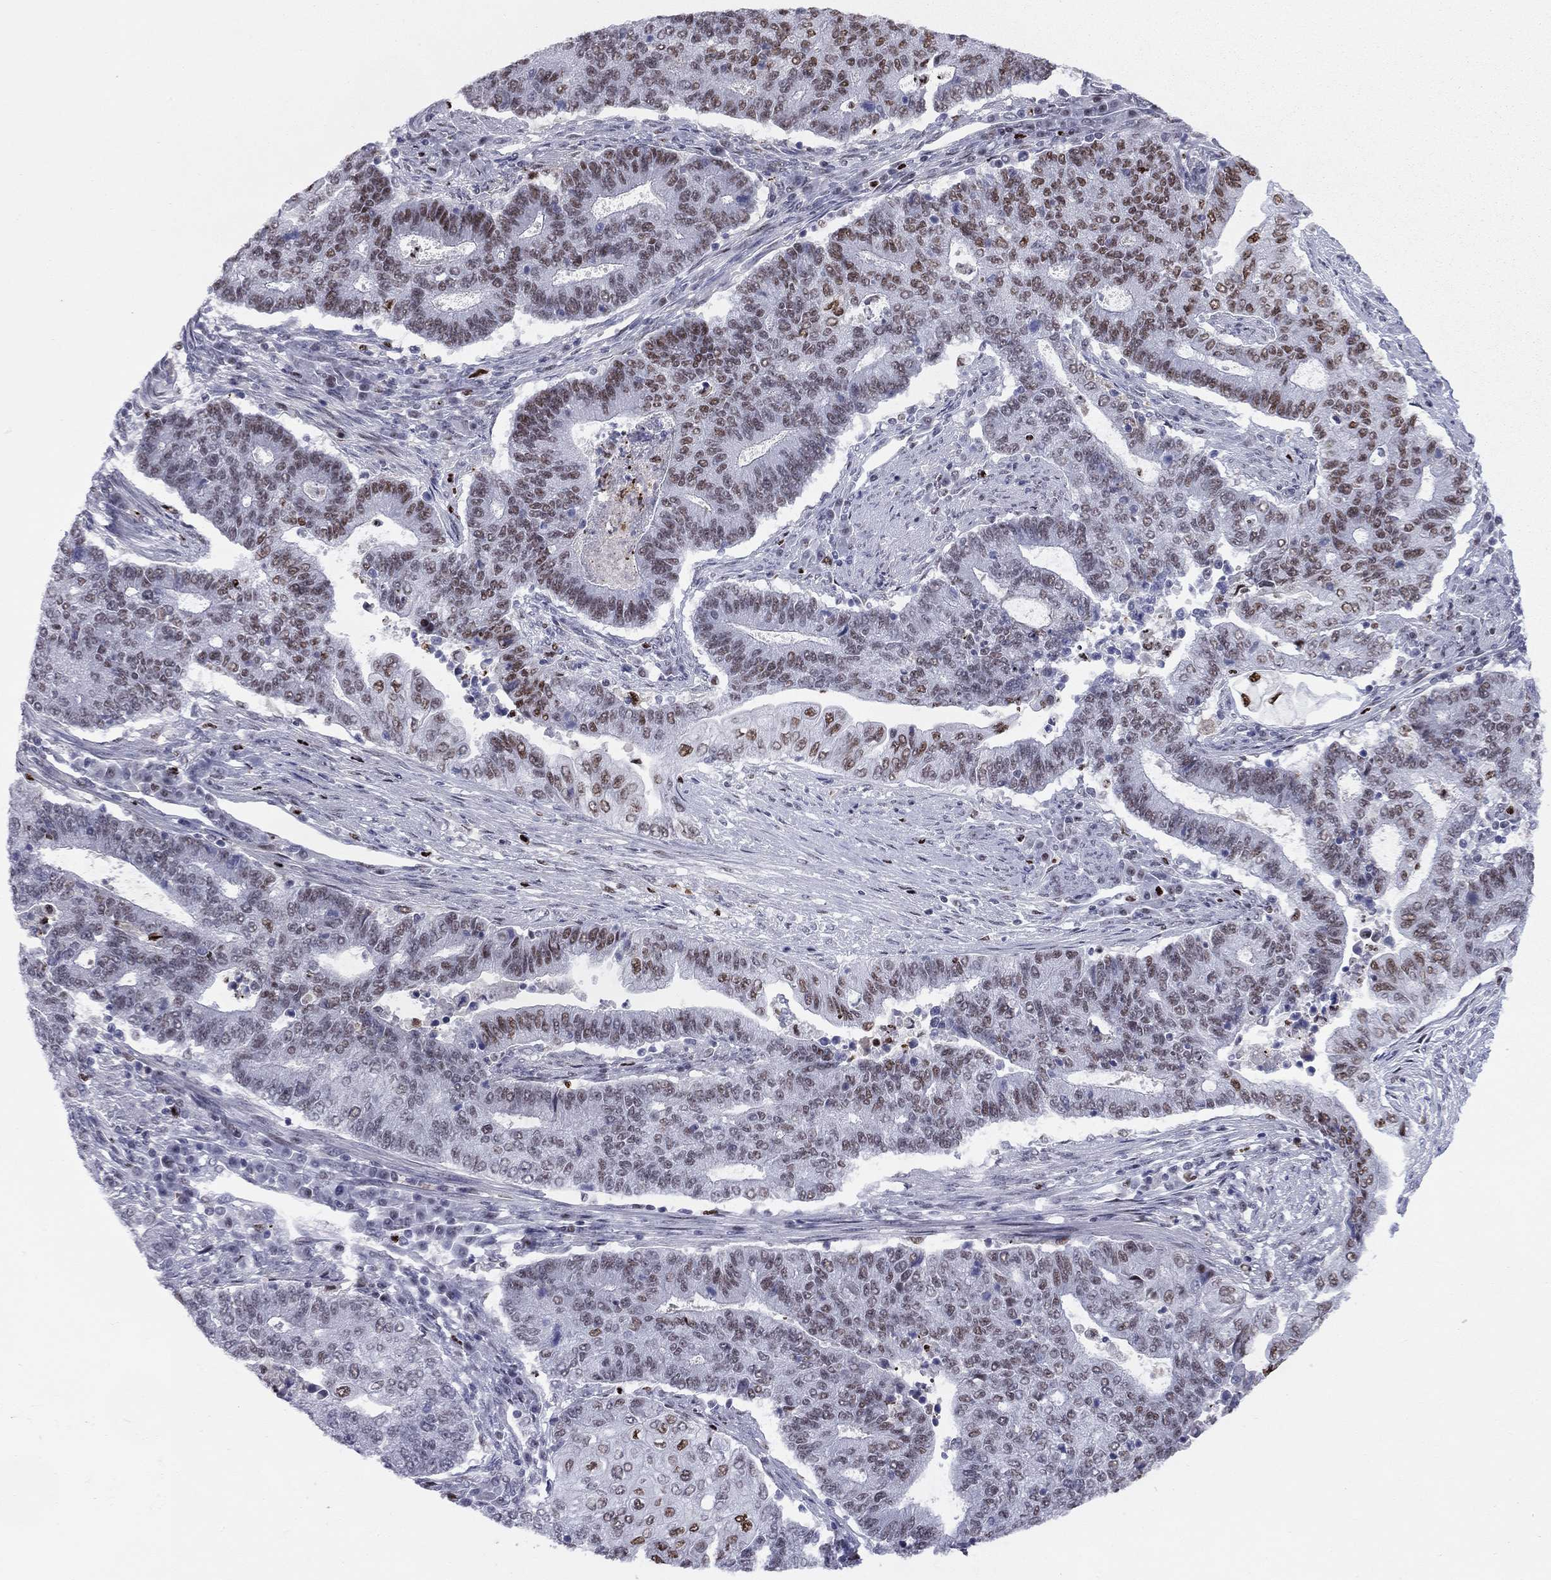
{"staining": {"intensity": "strong", "quantity": "25%-75%", "location": "nuclear"}, "tissue": "endometrial cancer", "cell_type": "Tumor cells", "image_type": "cancer", "snomed": [{"axis": "morphology", "description": "Adenocarcinoma, NOS"}, {"axis": "topography", "description": "Uterus"}, {"axis": "topography", "description": "Endometrium"}], "caption": "Adenocarcinoma (endometrial) stained with a brown dye demonstrates strong nuclear positive positivity in approximately 25%-75% of tumor cells.", "gene": "PCGF3", "patient": {"sex": "female", "age": 54}}